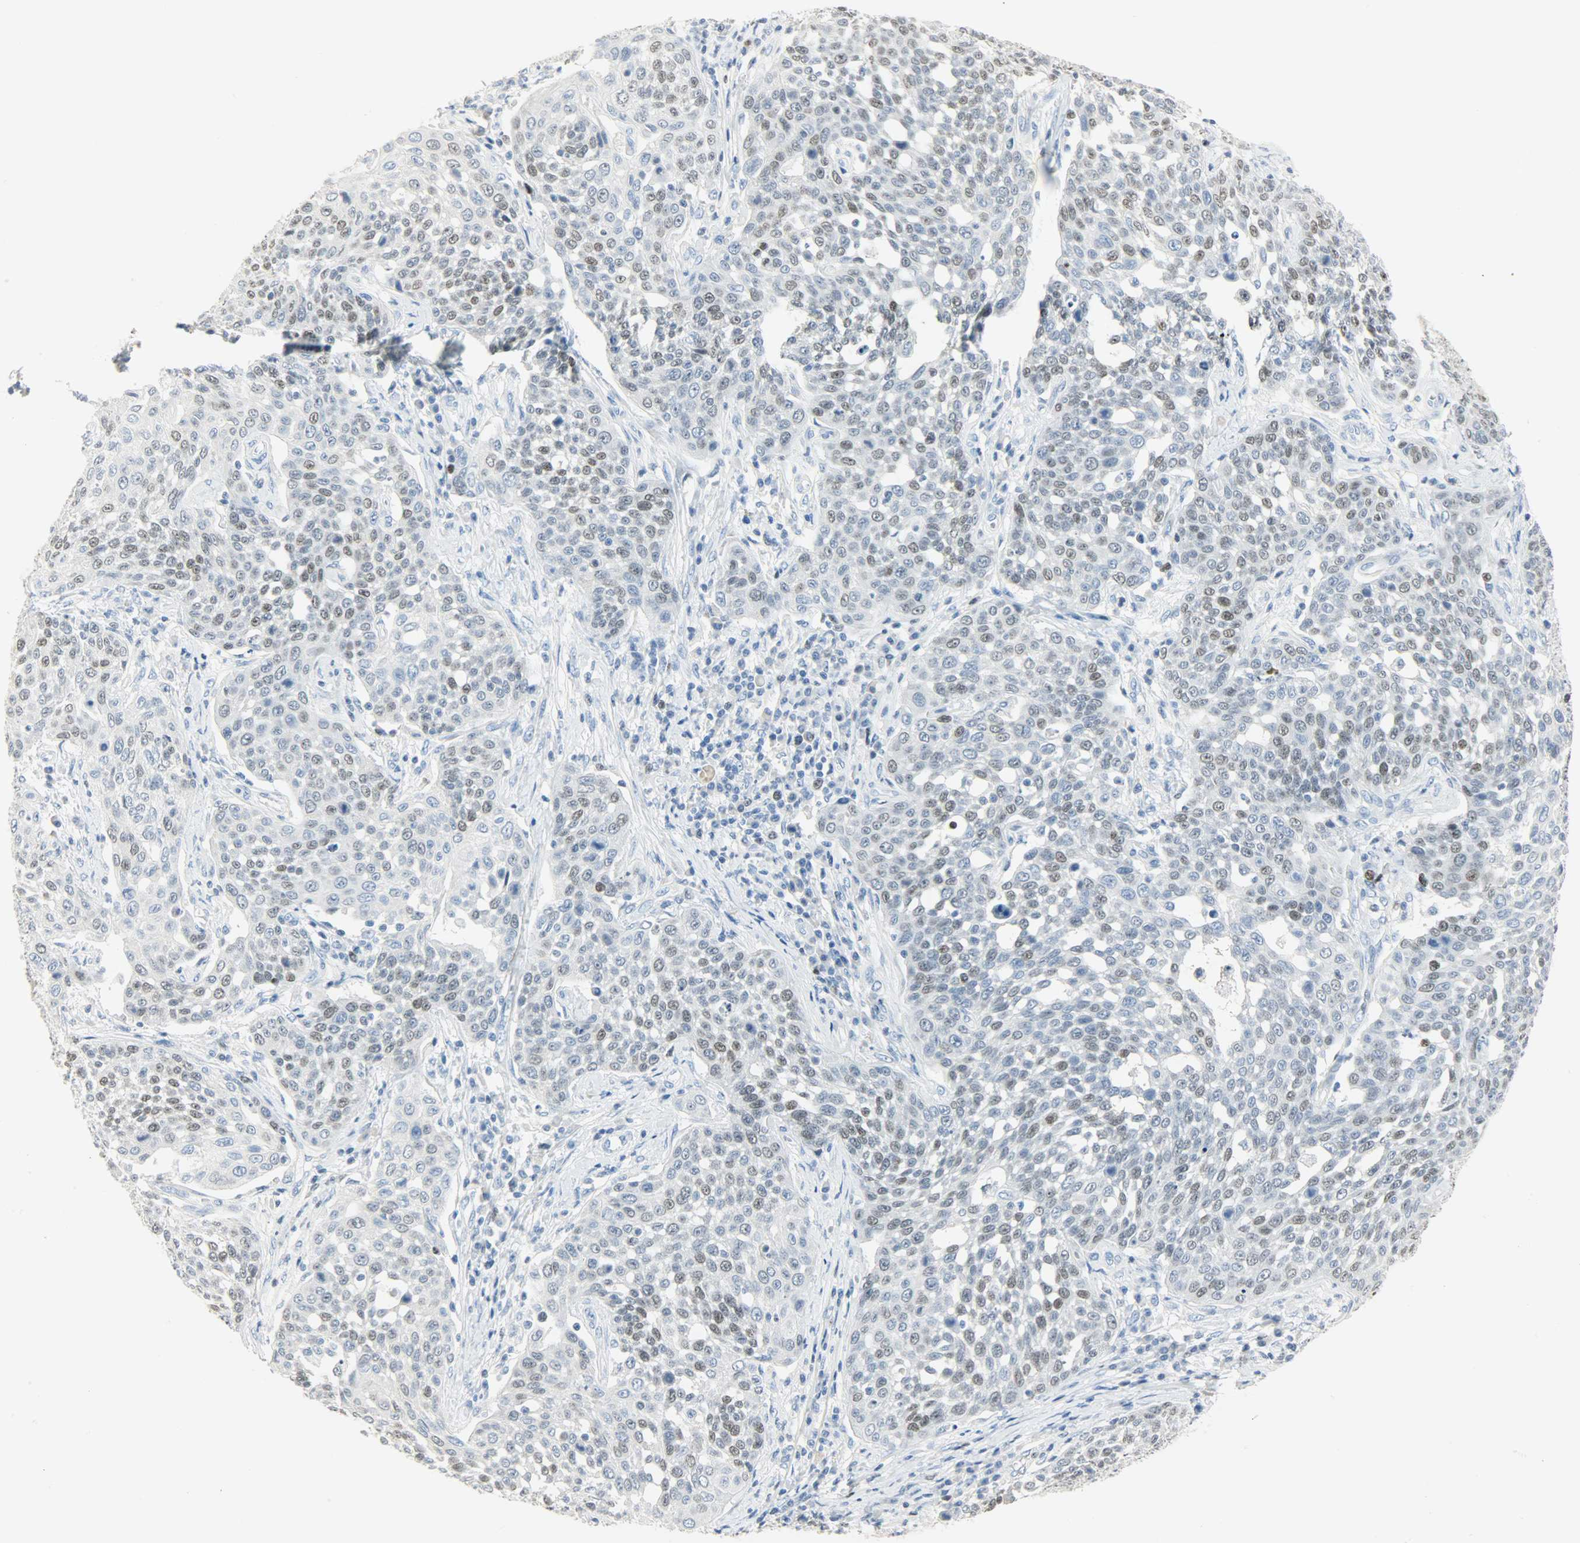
{"staining": {"intensity": "weak", "quantity": "<25%", "location": "nuclear"}, "tissue": "cervical cancer", "cell_type": "Tumor cells", "image_type": "cancer", "snomed": [{"axis": "morphology", "description": "Squamous cell carcinoma, NOS"}, {"axis": "topography", "description": "Cervix"}], "caption": "An immunohistochemistry (IHC) histopathology image of squamous cell carcinoma (cervical) is shown. There is no staining in tumor cells of squamous cell carcinoma (cervical). (DAB (3,3'-diaminobenzidine) IHC visualized using brightfield microscopy, high magnification).", "gene": "HELLS", "patient": {"sex": "female", "age": 34}}